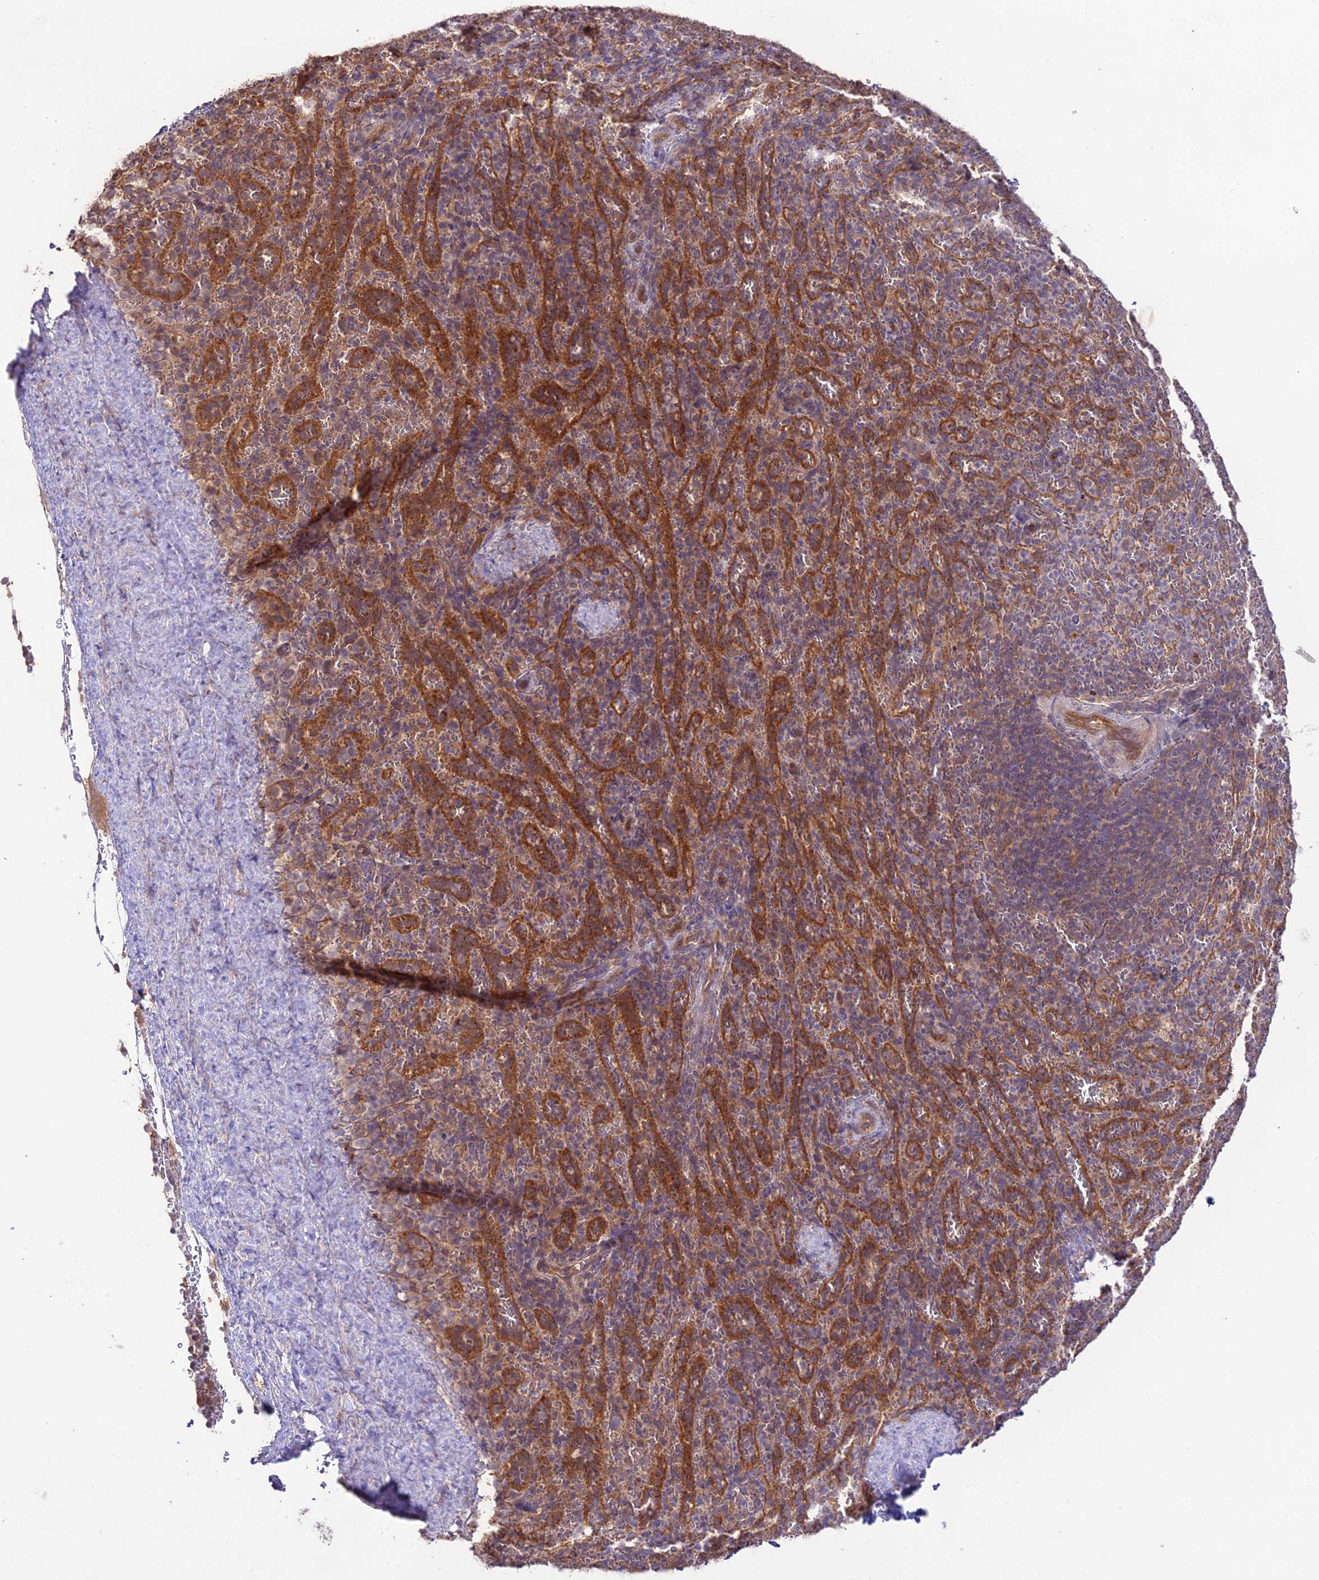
{"staining": {"intensity": "weak", "quantity": "<25%", "location": "cytoplasmic/membranous"}, "tissue": "spleen", "cell_type": "Cells in red pulp", "image_type": "normal", "snomed": [{"axis": "morphology", "description": "Normal tissue, NOS"}, {"axis": "topography", "description": "Spleen"}], "caption": "An image of human spleen is negative for staining in cells in red pulp. The staining is performed using DAB (3,3'-diaminobenzidine) brown chromogen with nuclei counter-stained in using hematoxylin.", "gene": "TMEM259", "patient": {"sex": "female", "age": 21}}